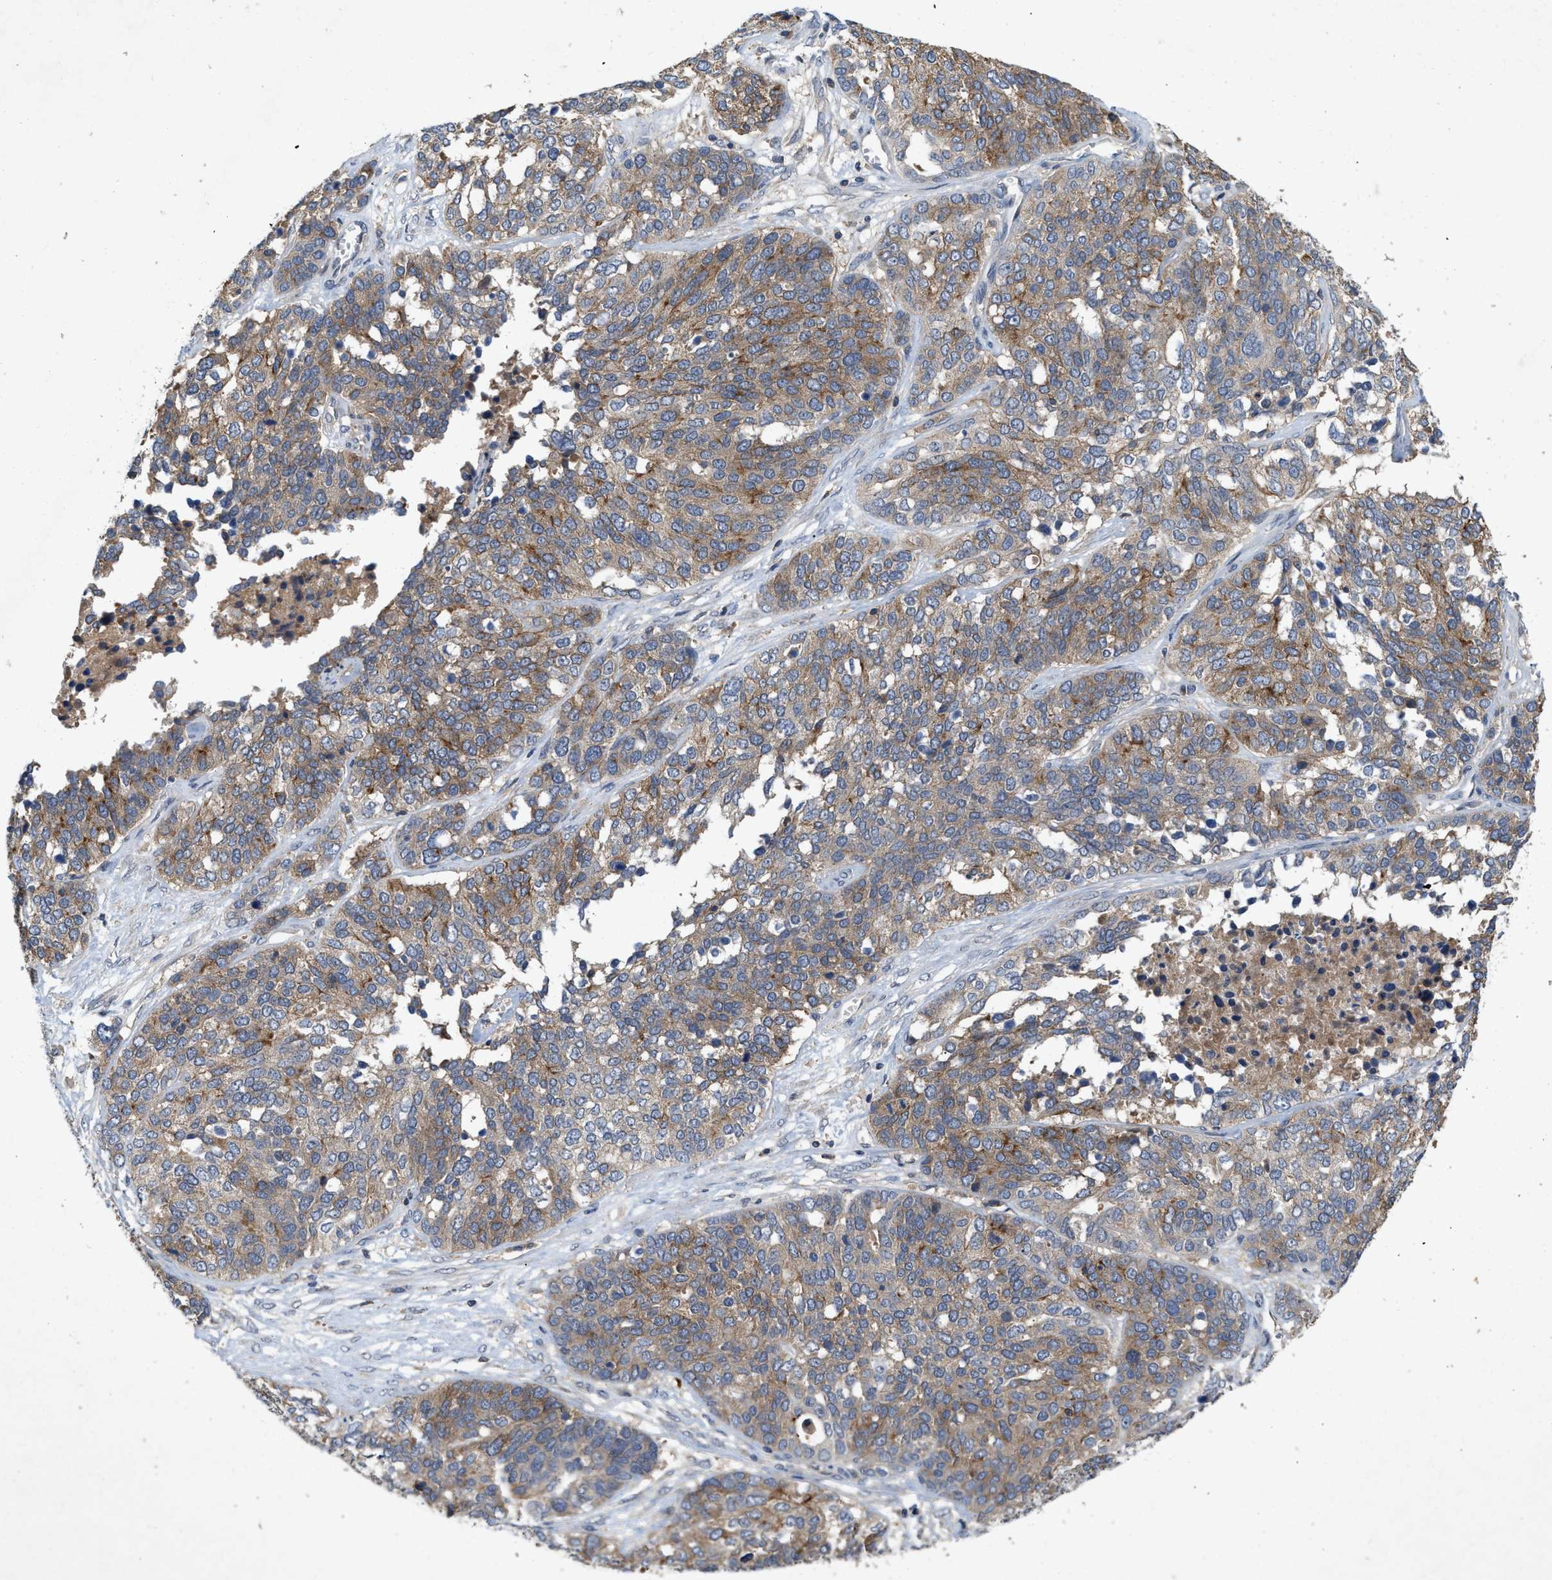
{"staining": {"intensity": "moderate", "quantity": ">75%", "location": "cytoplasmic/membranous"}, "tissue": "ovarian cancer", "cell_type": "Tumor cells", "image_type": "cancer", "snomed": [{"axis": "morphology", "description": "Cystadenocarcinoma, serous, NOS"}, {"axis": "topography", "description": "Ovary"}], "caption": "Ovarian cancer (serous cystadenocarcinoma) stained with a protein marker demonstrates moderate staining in tumor cells.", "gene": "LPAR2", "patient": {"sex": "female", "age": 44}}